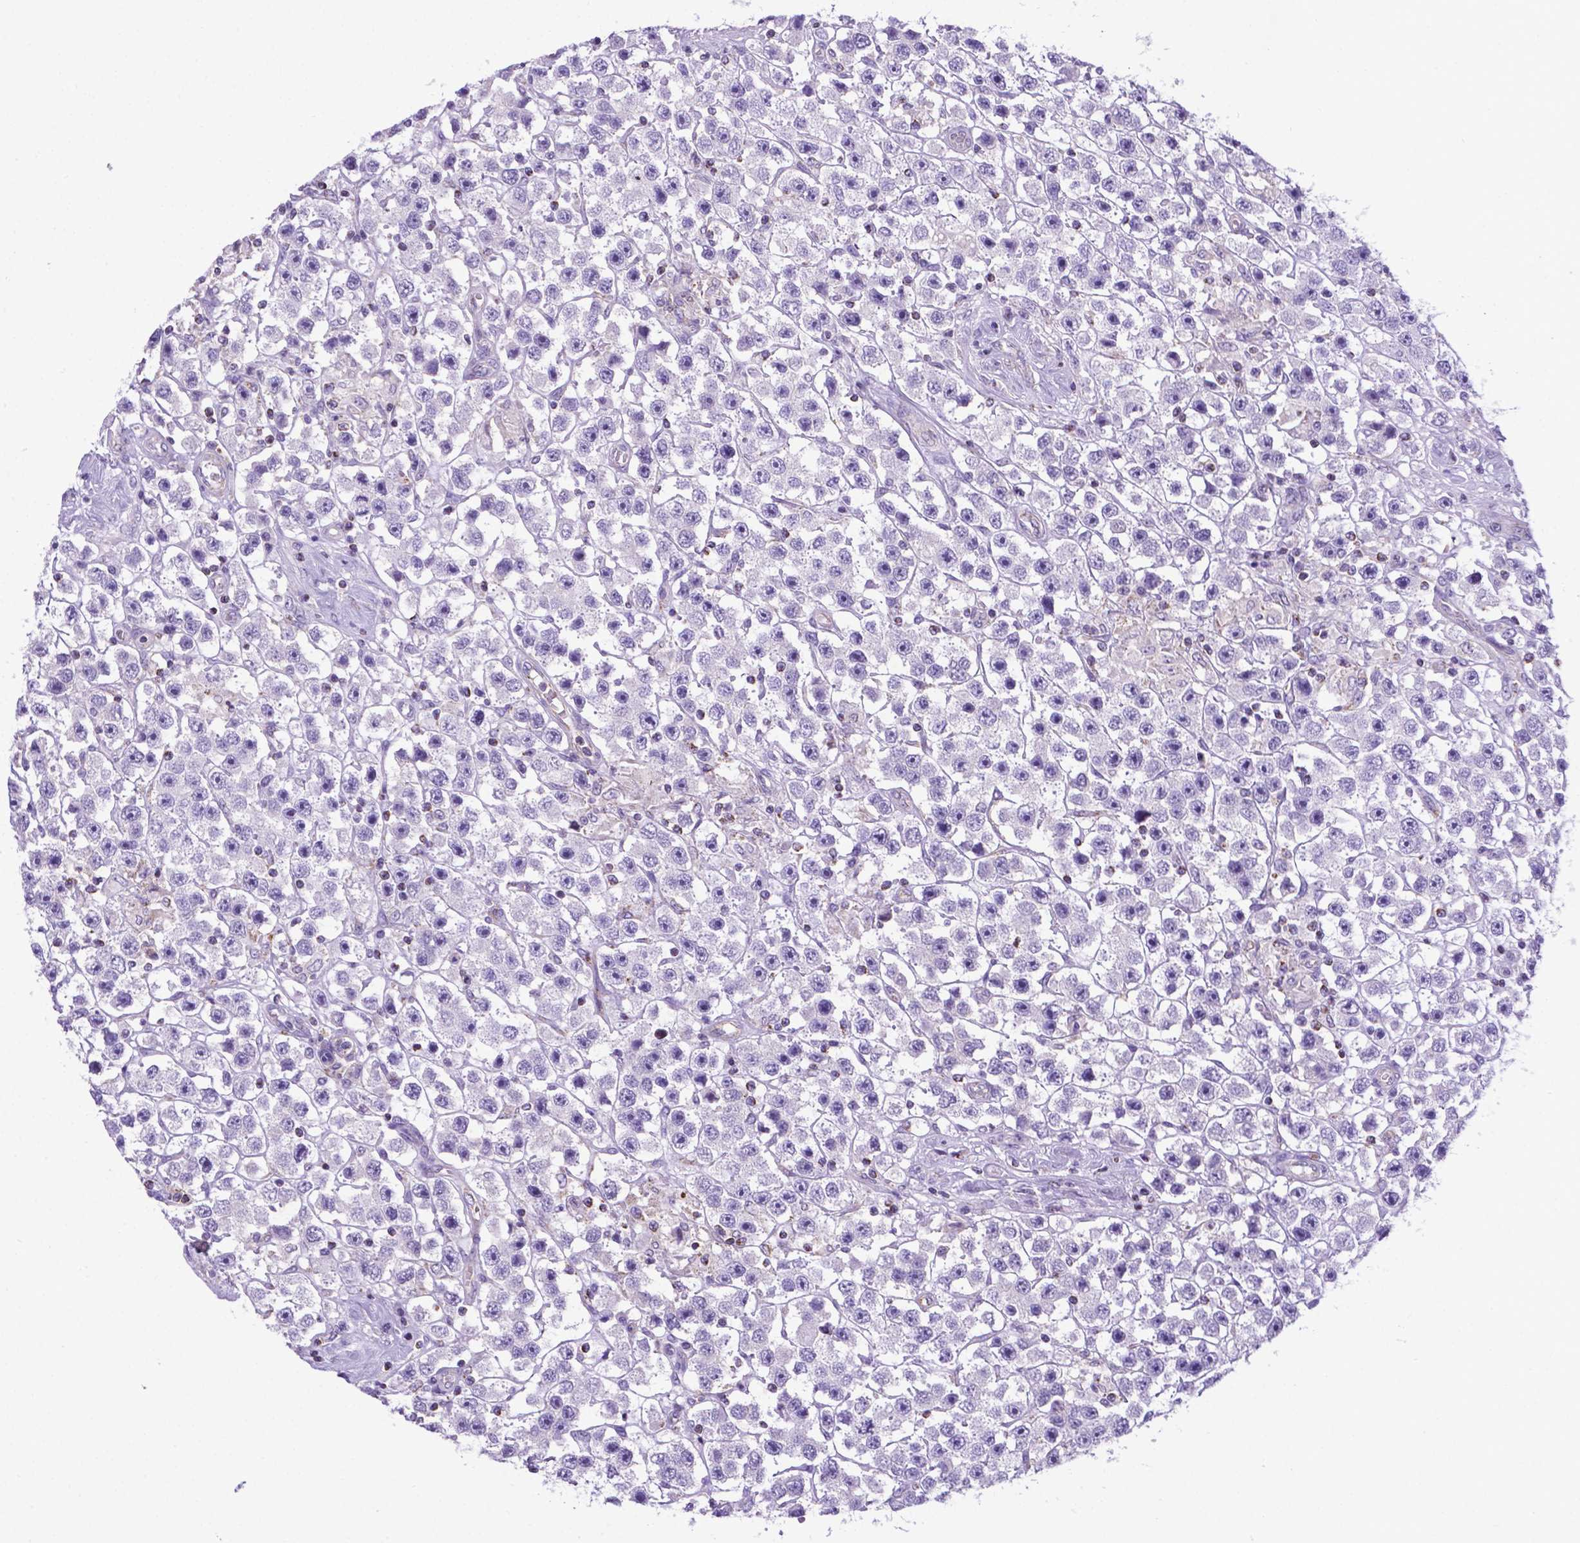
{"staining": {"intensity": "negative", "quantity": "none", "location": "none"}, "tissue": "testis cancer", "cell_type": "Tumor cells", "image_type": "cancer", "snomed": [{"axis": "morphology", "description": "Seminoma, NOS"}, {"axis": "topography", "description": "Testis"}], "caption": "IHC of testis cancer displays no positivity in tumor cells. The staining was performed using DAB (3,3'-diaminobenzidine) to visualize the protein expression in brown, while the nuclei were stained in blue with hematoxylin (Magnification: 20x).", "gene": "POU3F3", "patient": {"sex": "male", "age": 45}}